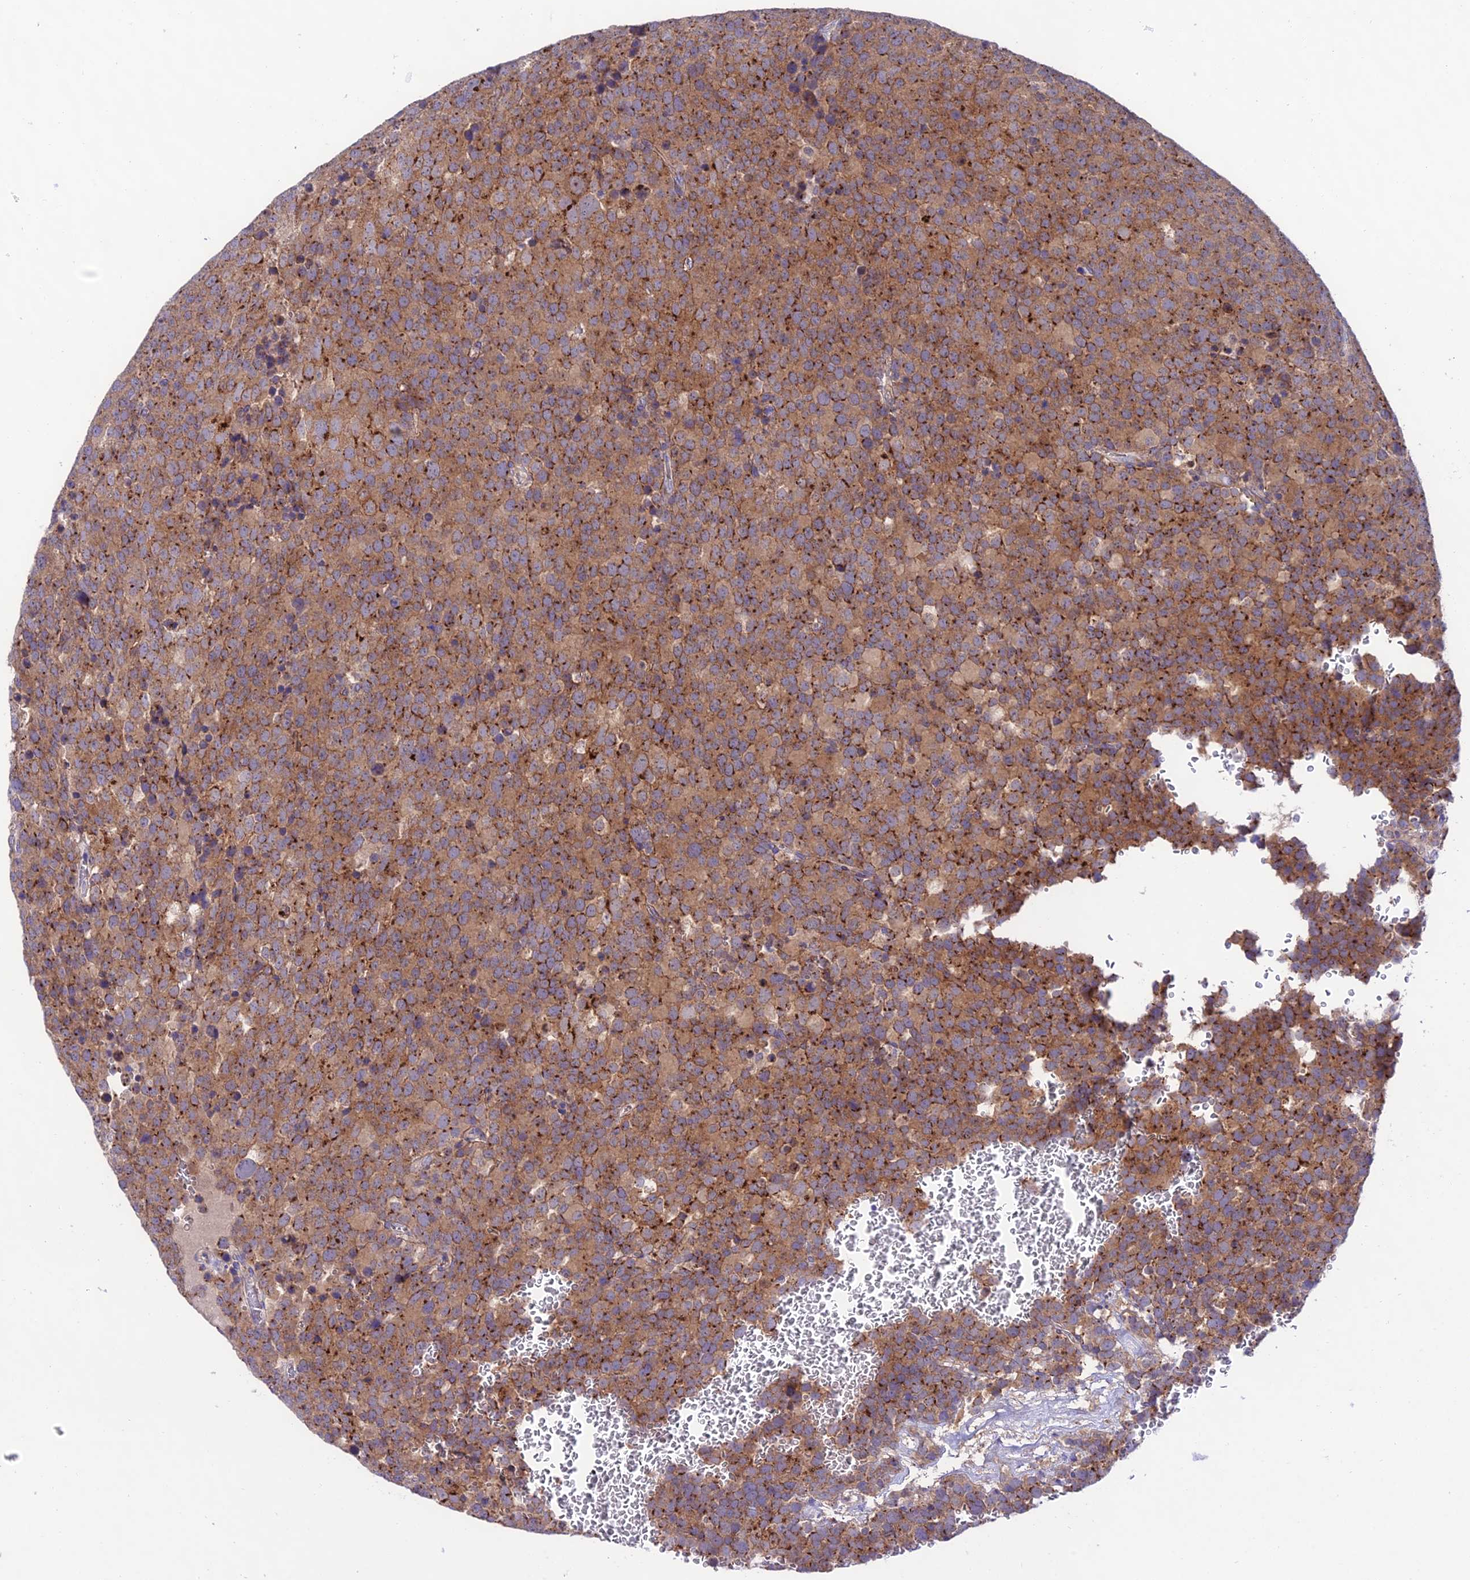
{"staining": {"intensity": "strong", "quantity": ">75%", "location": "cytoplasmic/membranous"}, "tissue": "testis cancer", "cell_type": "Tumor cells", "image_type": "cancer", "snomed": [{"axis": "morphology", "description": "Seminoma, NOS"}, {"axis": "topography", "description": "Testis"}], "caption": "Testis cancer was stained to show a protein in brown. There is high levels of strong cytoplasmic/membranous positivity in about >75% of tumor cells. (DAB (3,3'-diaminobenzidine) = brown stain, brightfield microscopy at high magnification).", "gene": "LACTB2", "patient": {"sex": "male", "age": 71}}